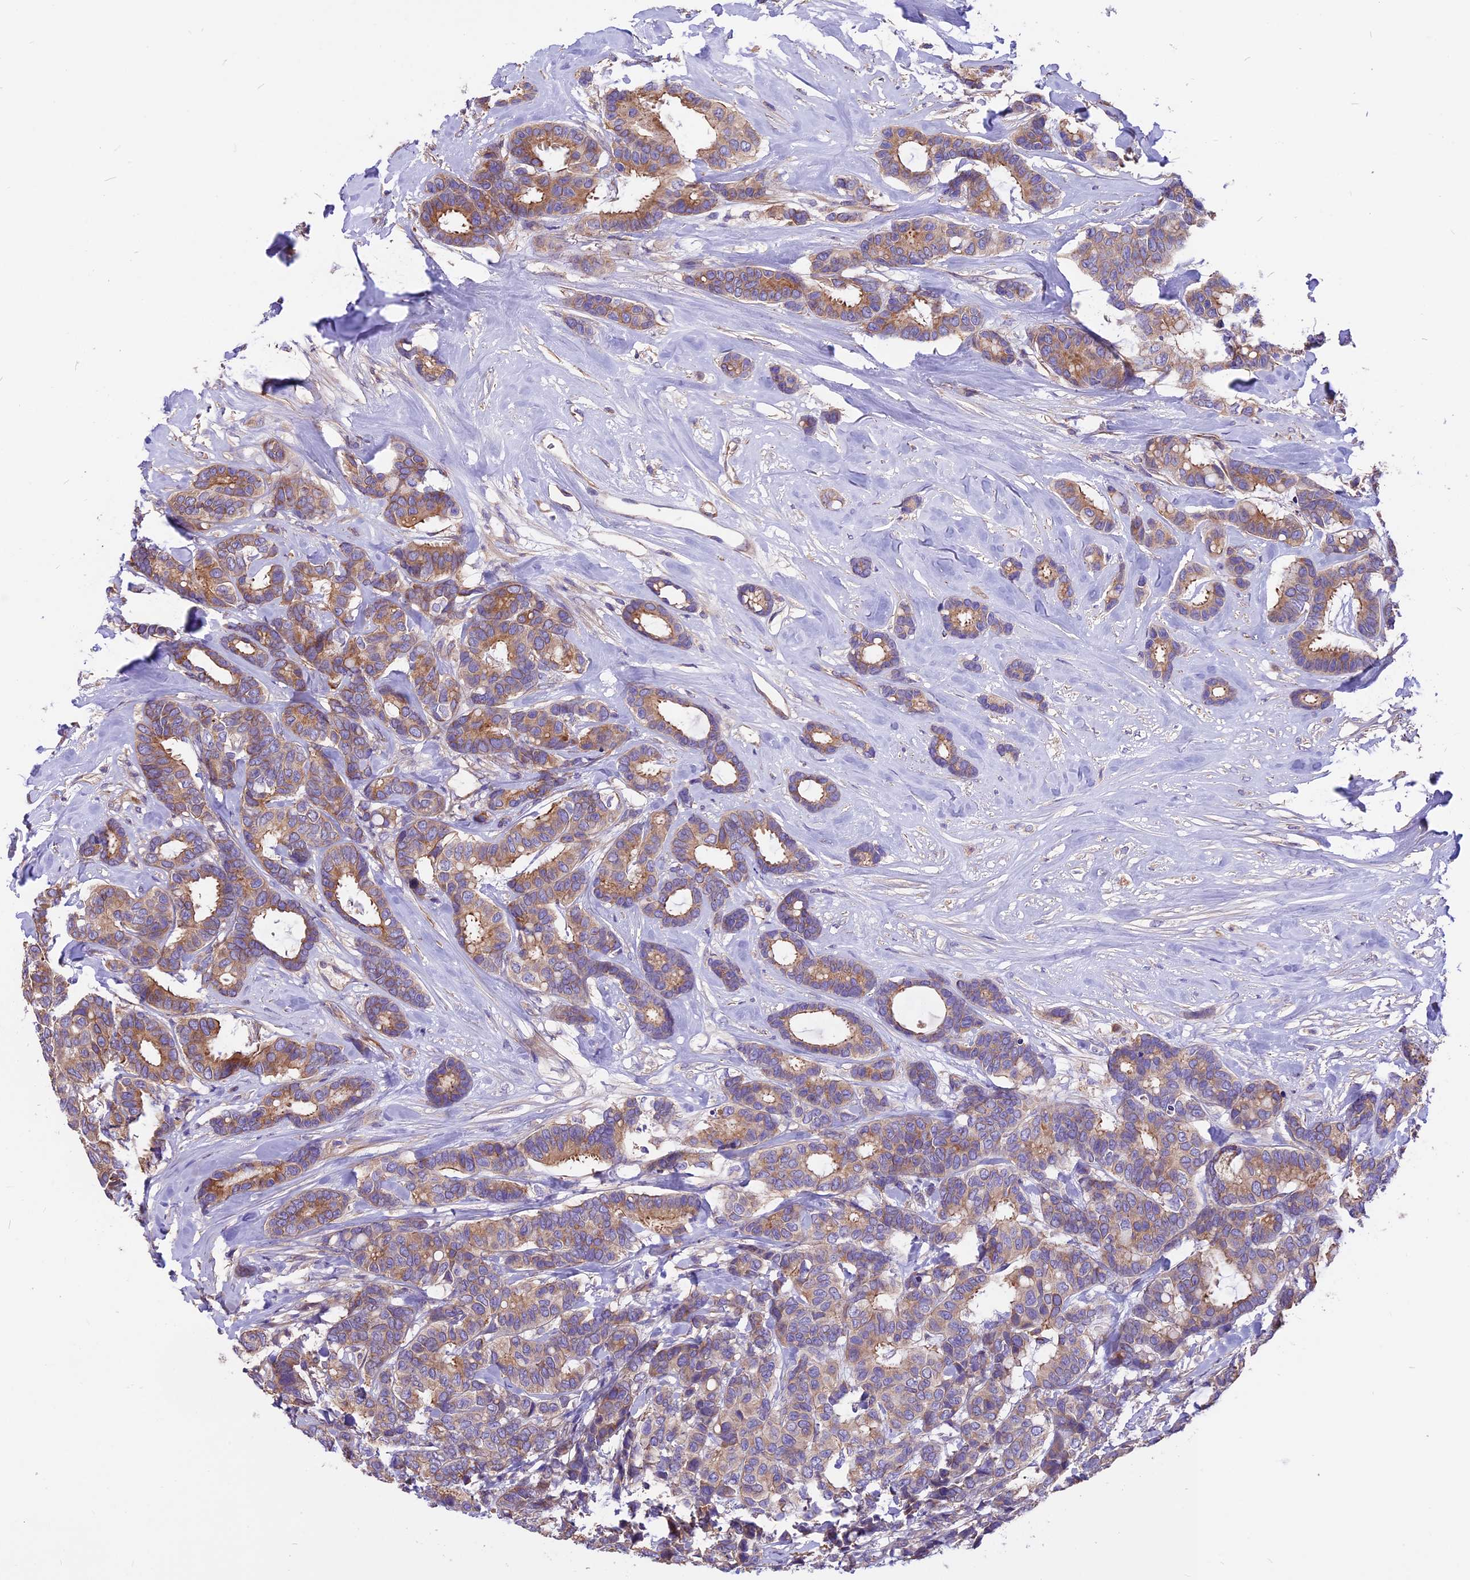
{"staining": {"intensity": "moderate", "quantity": ">75%", "location": "cytoplasmic/membranous"}, "tissue": "breast cancer", "cell_type": "Tumor cells", "image_type": "cancer", "snomed": [{"axis": "morphology", "description": "Duct carcinoma"}, {"axis": "topography", "description": "Breast"}], "caption": "DAB (3,3'-diaminobenzidine) immunohistochemical staining of human breast cancer demonstrates moderate cytoplasmic/membranous protein positivity in about >75% of tumor cells.", "gene": "ANO3", "patient": {"sex": "female", "age": 87}}